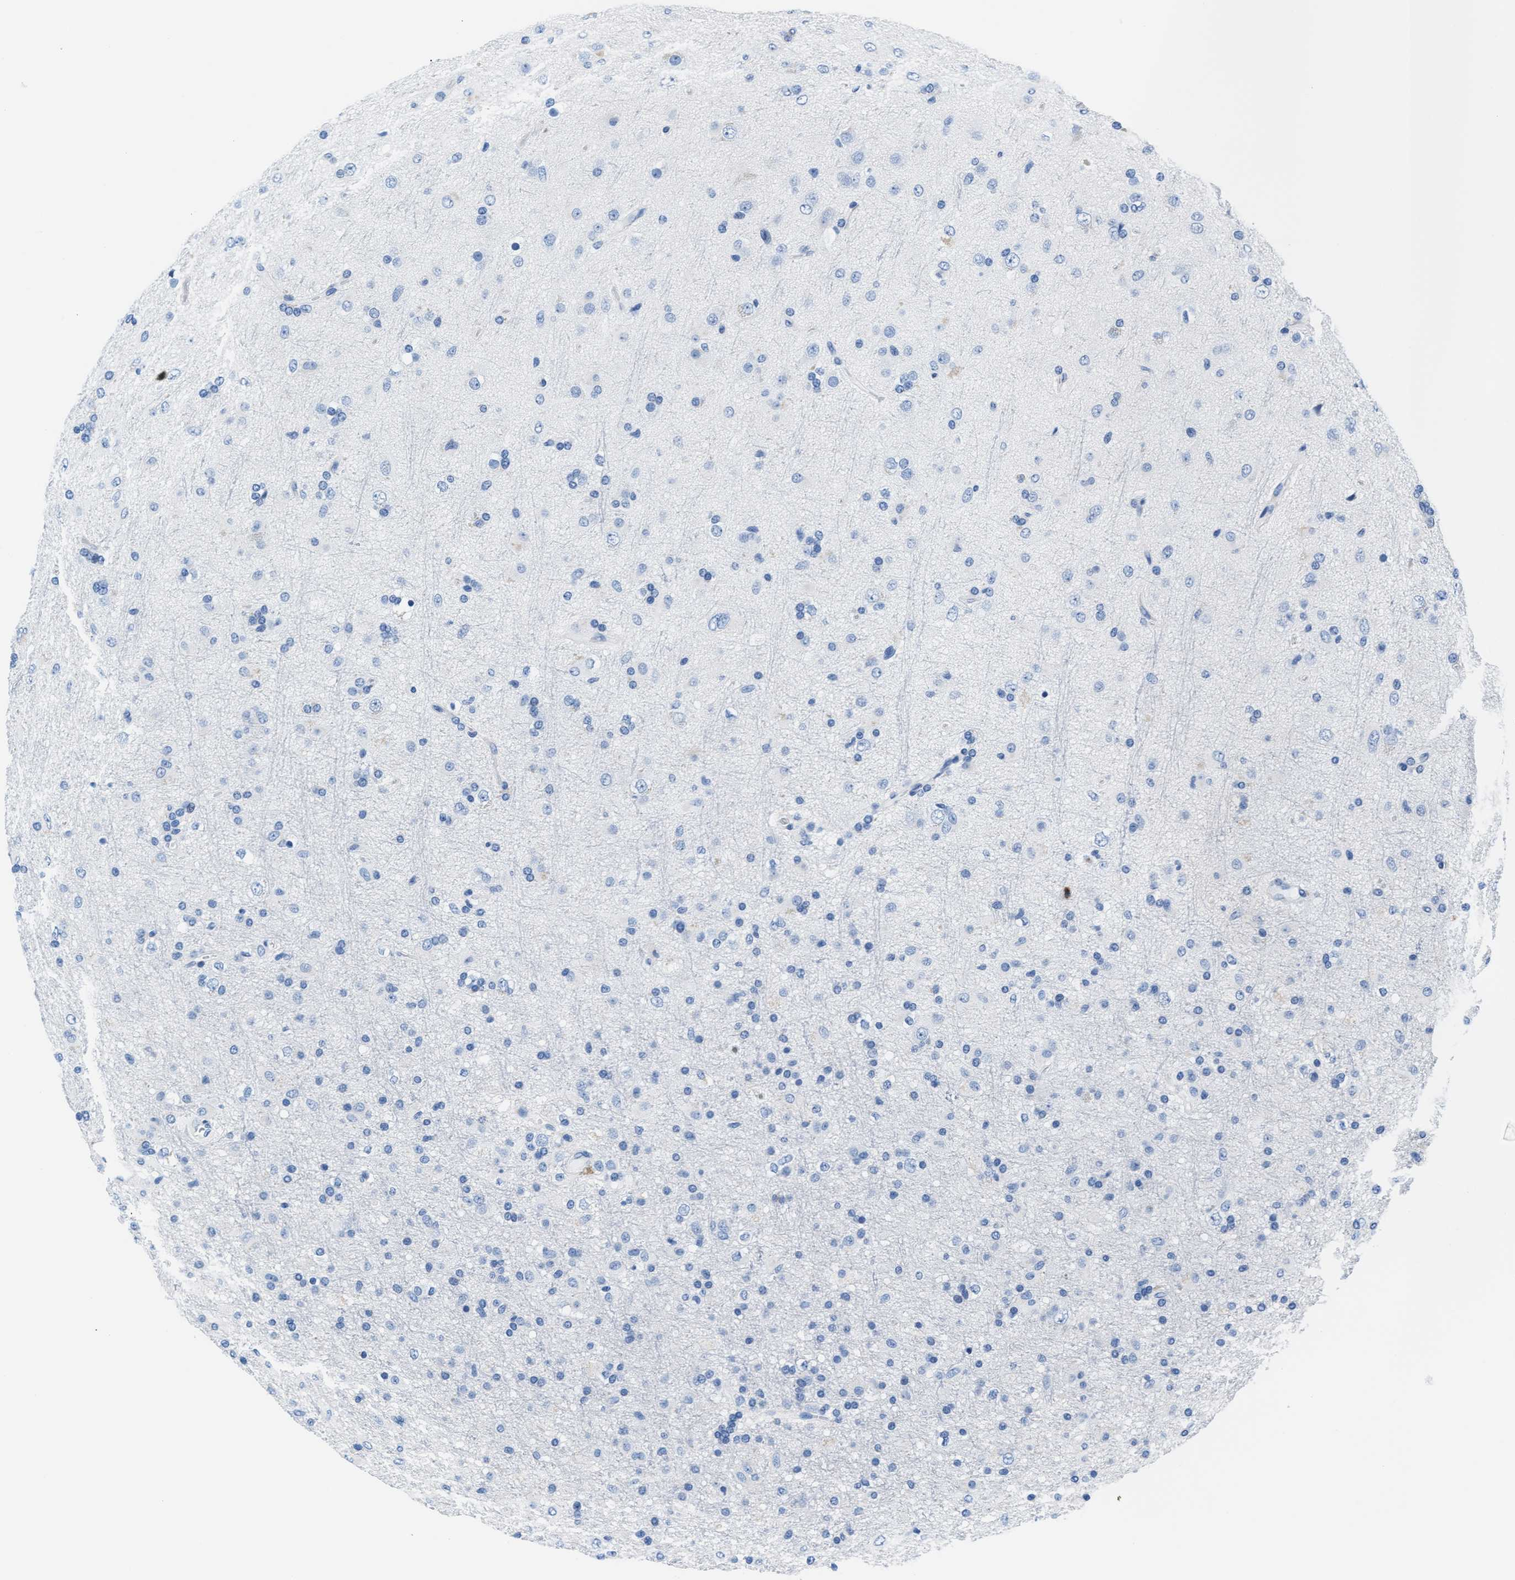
{"staining": {"intensity": "negative", "quantity": "none", "location": "none"}, "tissue": "glioma", "cell_type": "Tumor cells", "image_type": "cancer", "snomed": [{"axis": "morphology", "description": "Glioma, malignant, Low grade"}, {"axis": "topography", "description": "Brain"}], "caption": "Image shows no protein staining in tumor cells of low-grade glioma (malignant) tissue.", "gene": "MMP8", "patient": {"sex": "male", "age": 65}}